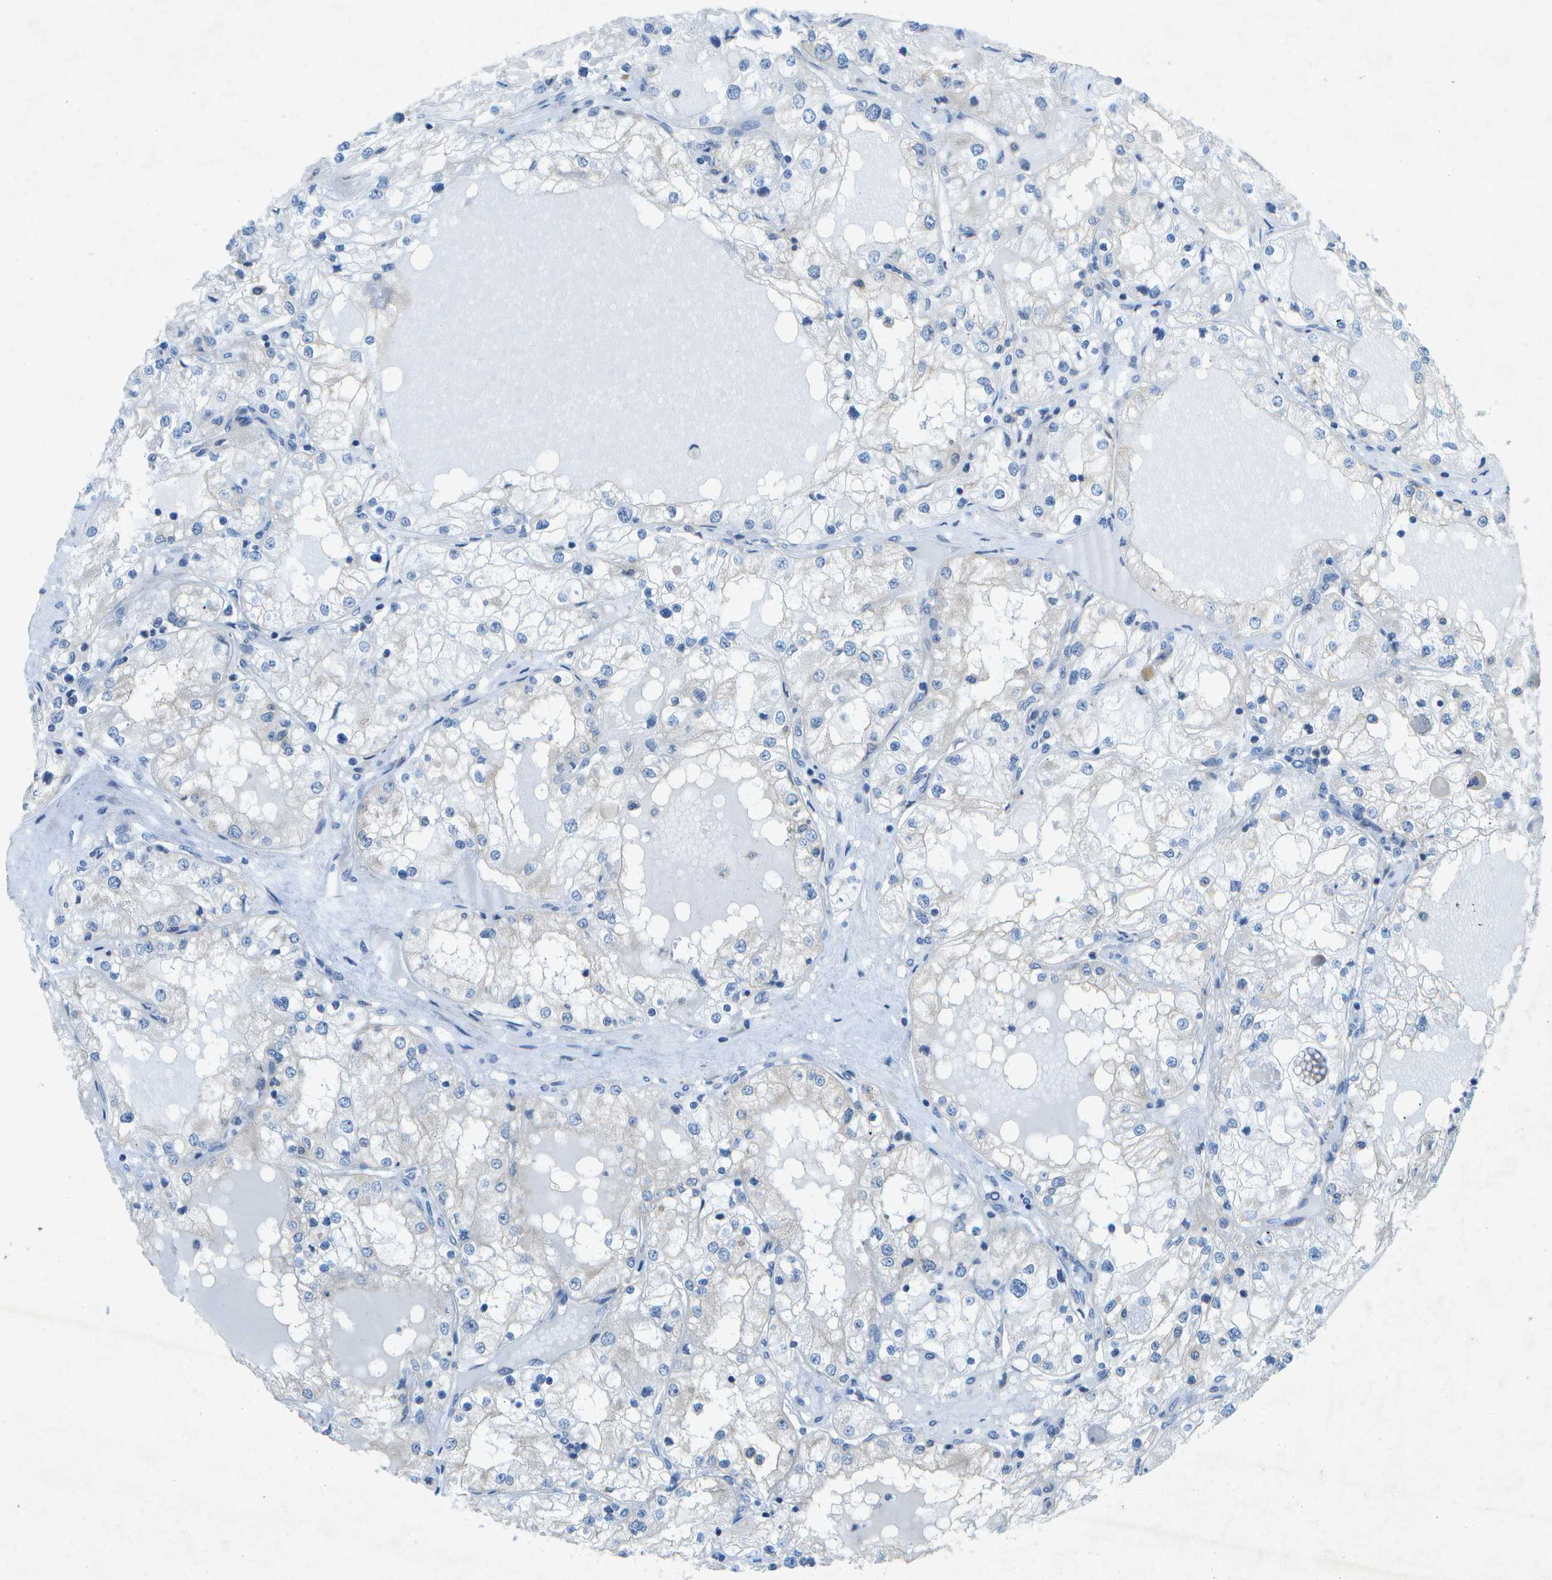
{"staining": {"intensity": "negative", "quantity": "none", "location": "none"}, "tissue": "renal cancer", "cell_type": "Tumor cells", "image_type": "cancer", "snomed": [{"axis": "morphology", "description": "Adenocarcinoma, NOS"}, {"axis": "topography", "description": "Kidney"}], "caption": "The photomicrograph displays no staining of tumor cells in renal cancer. (DAB (3,3'-diaminobenzidine) IHC, high magnification).", "gene": "WNK2", "patient": {"sex": "male", "age": 68}}